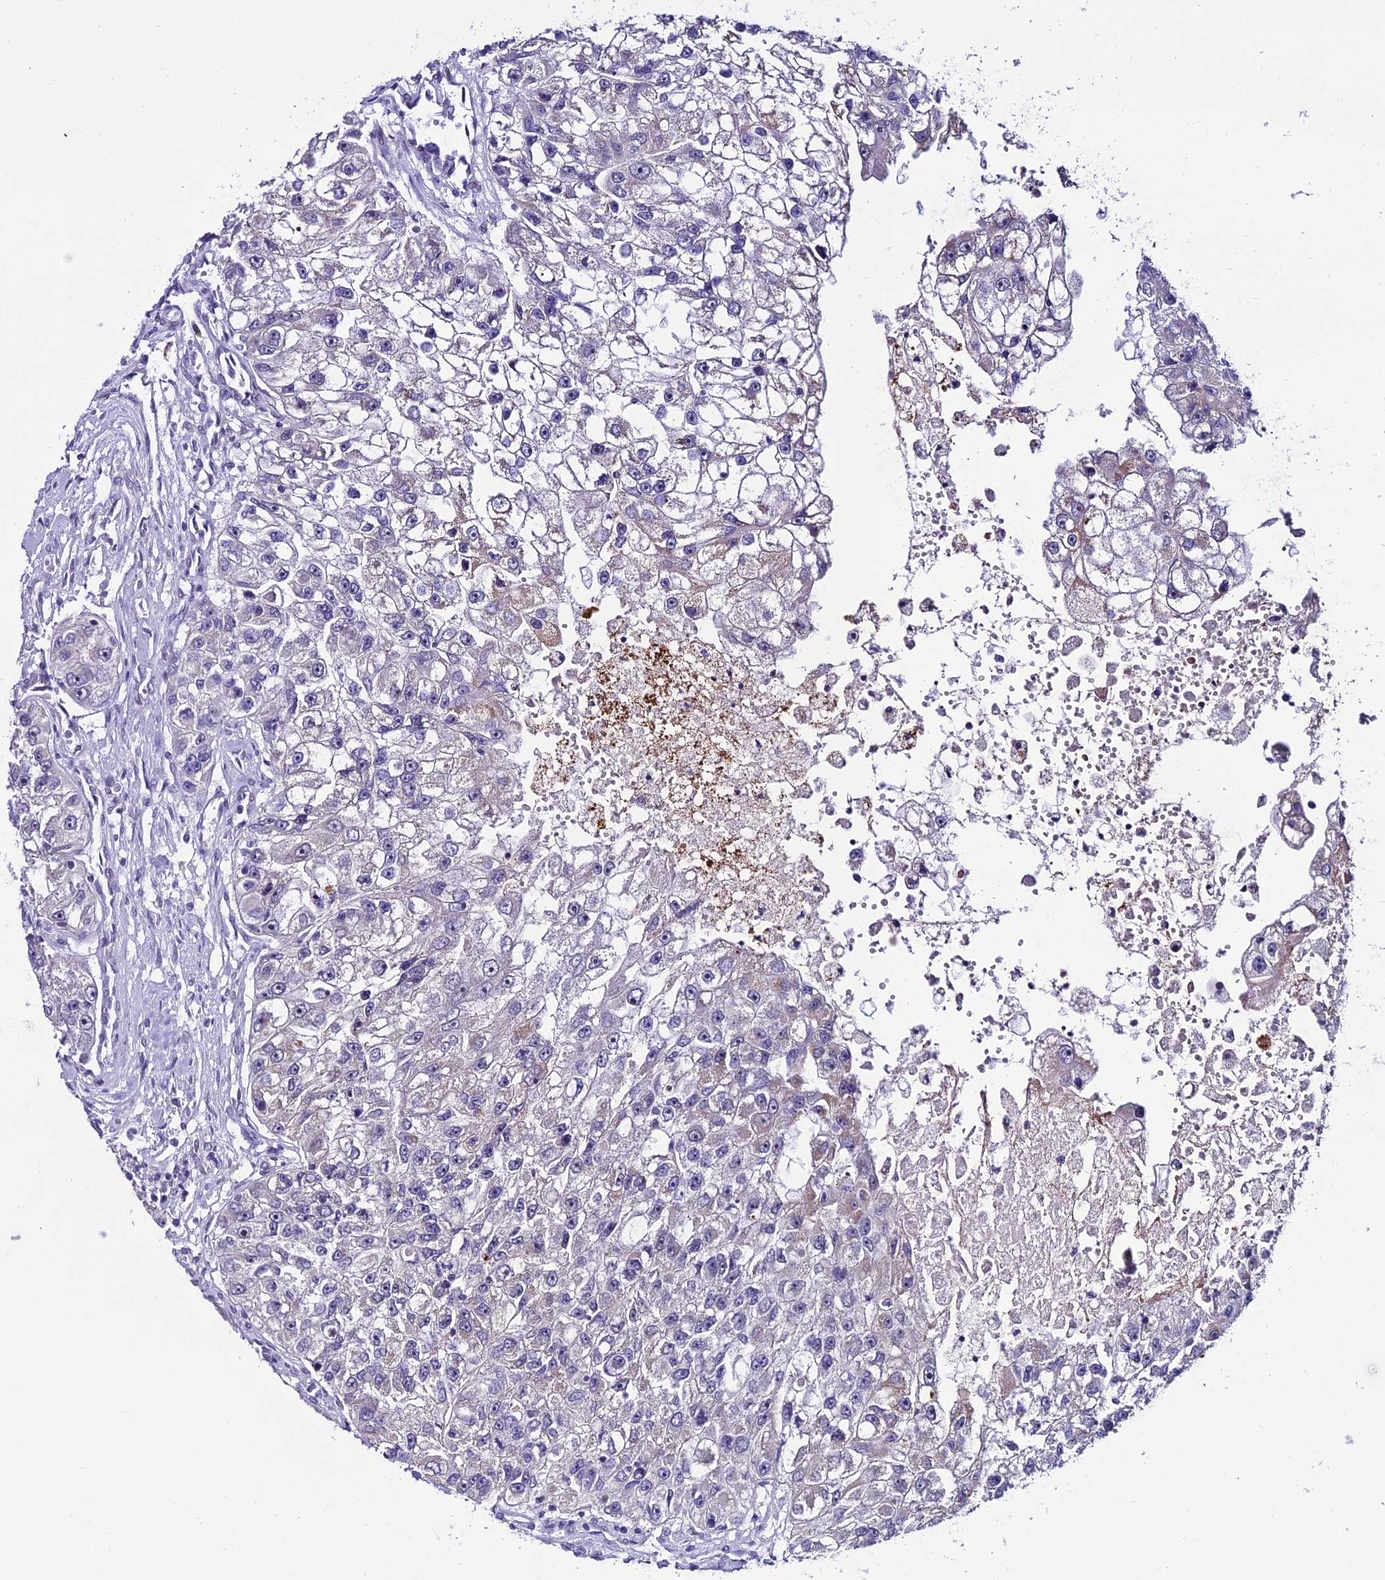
{"staining": {"intensity": "negative", "quantity": "none", "location": "none"}, "tissue": "renal cancer", "cell_type": "Tumor cells", "image_type": "cancer", "snomed": [{"axis": "morphology", "description": "Adenocarcinoma, NOS"}, {"axis": "topography", "description": "Kidney"}], "caption": "Immunohistochemistry image of human renal adenocarcinoma stained for a protein (brown), which shows no positivity in tumor cells.", "gene": "SLC10A1", "patient": {"sex": "male", "age": 63}}